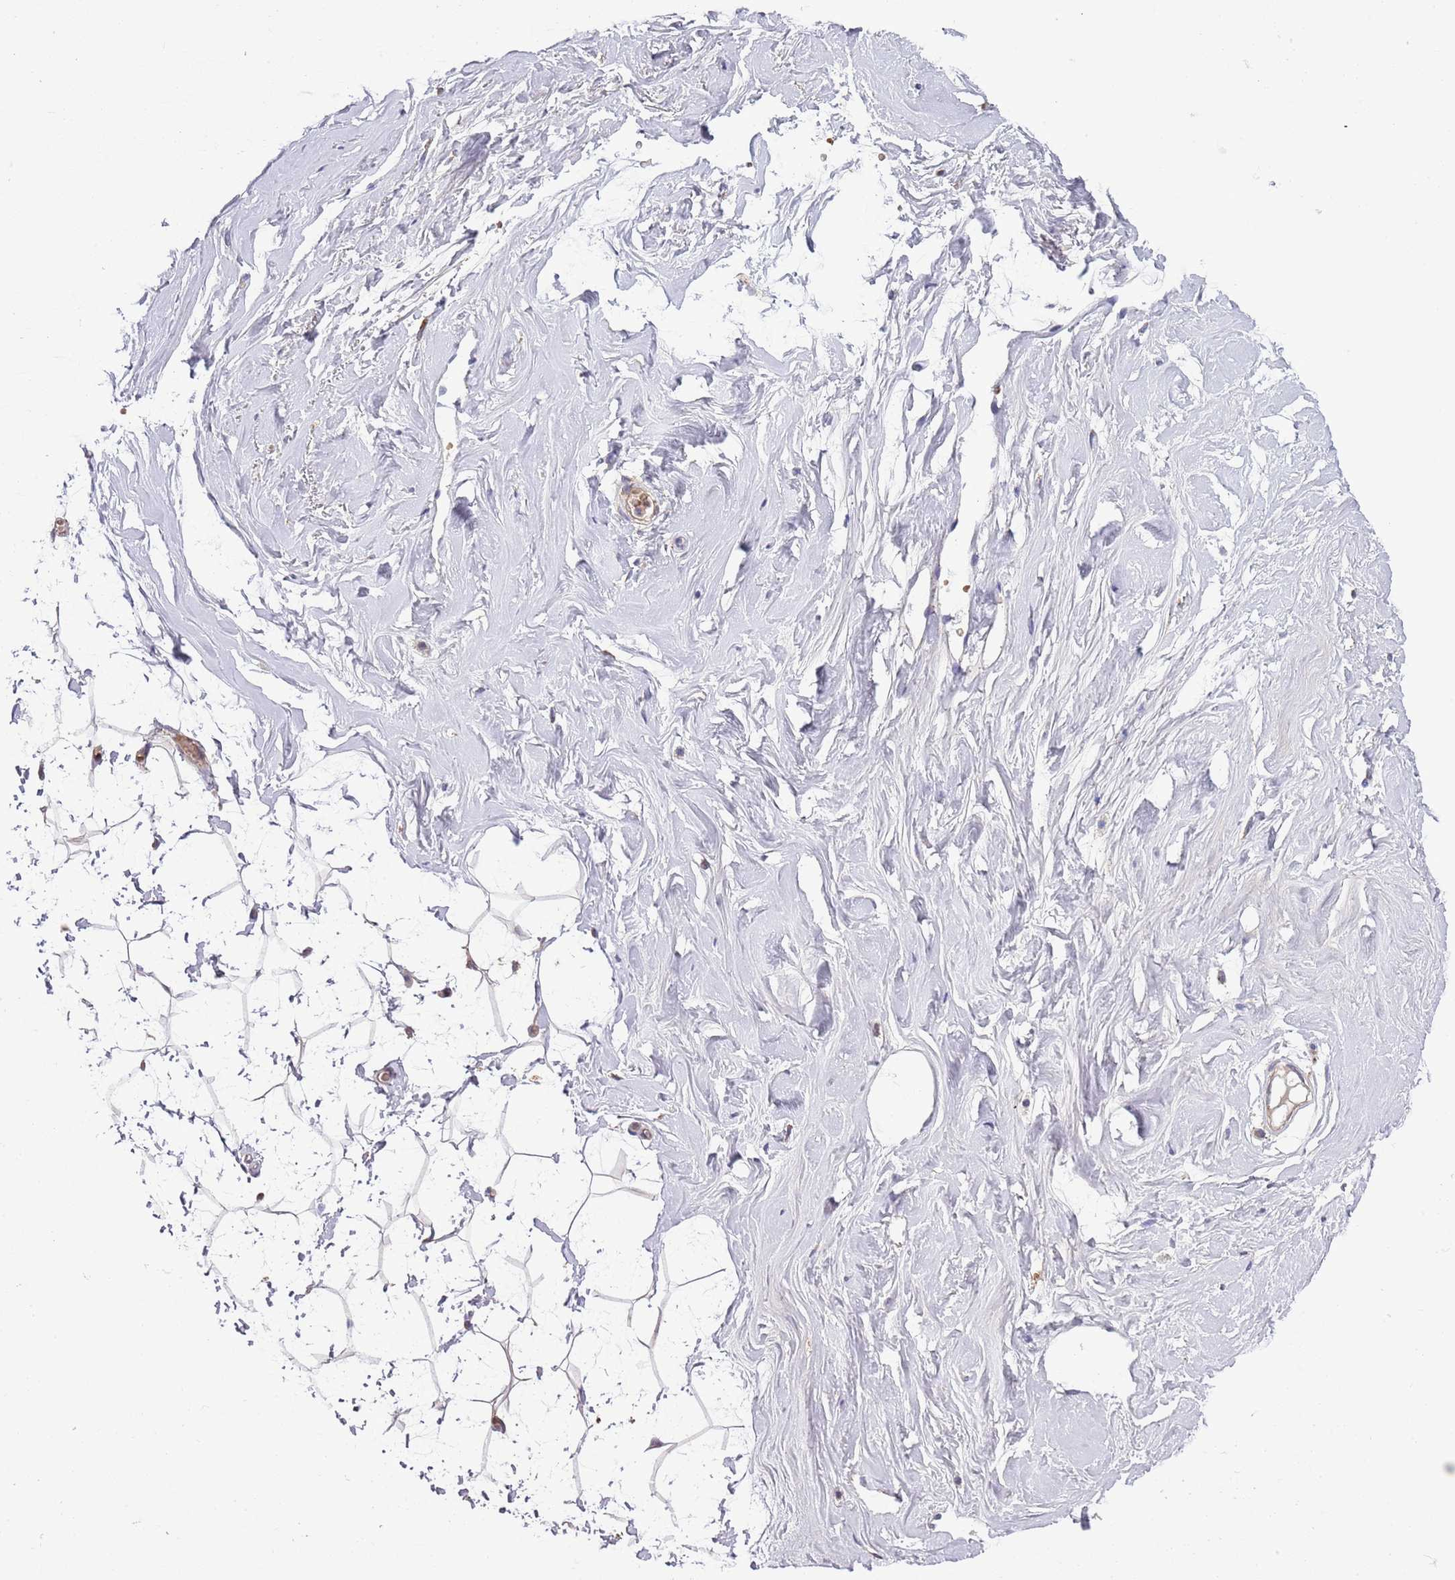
{"staining": {"intensity": "negative", "quantity": "none", "location": "none"}, "tissue": "breast", "cell_type": "Adipocytes", "image_type": "normal", "snomed": [{"axis": "morphology", "description": "Normal tissue, NOS"}, {"axis": "morphology", "description": "Adenoma, NOS"}, {"axis": "topography", "description": "Breast"}], "caption": "Immunohistochemistry micrograph of benign breast stained for a protein (brown), which exhibits no expression in adipocytes. (DAB IHC visualized using brightfield microscopy, high magnification).", "gene": "ABHD17C", "patient": {"sex": "female", "age": 23}}